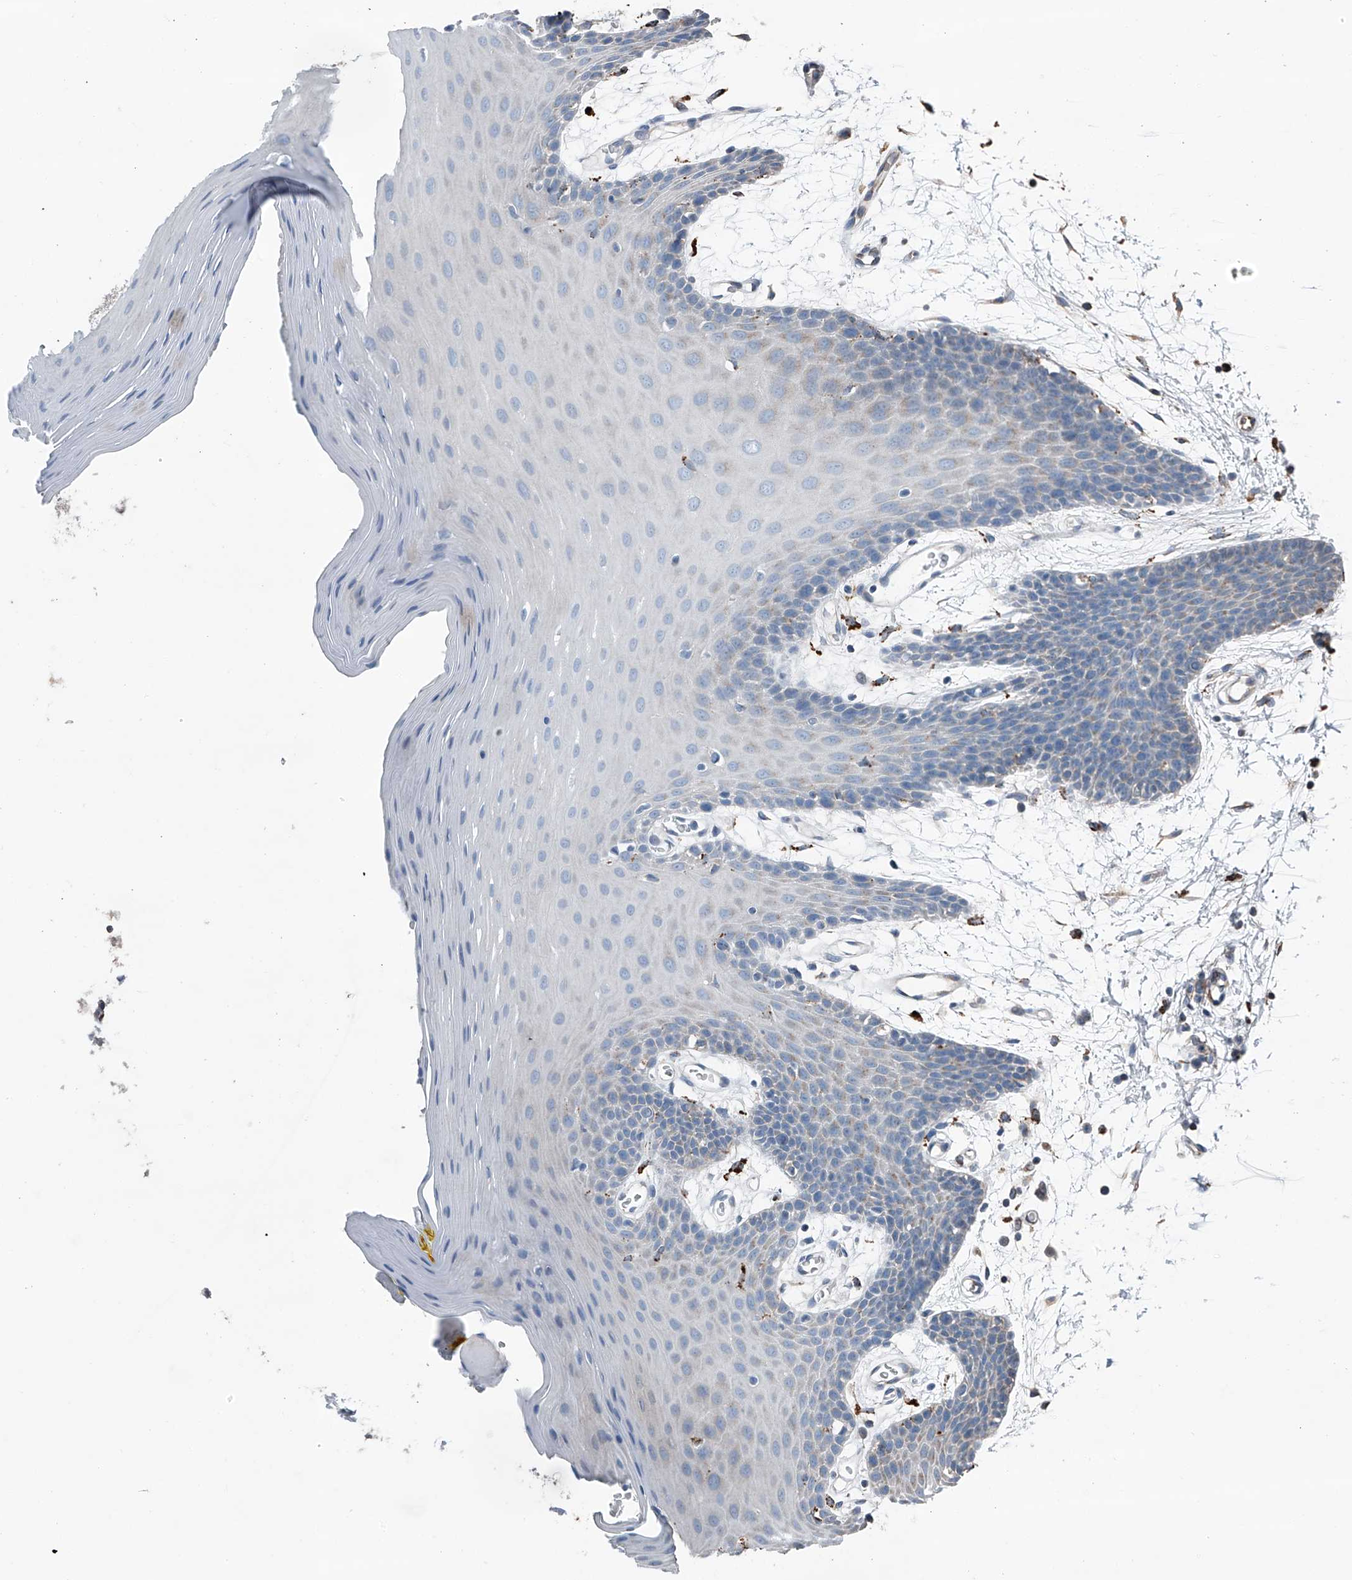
{"staining": {"intensity": "negative", "quantity": "none", "location": "none"}, "tissue": "oral mucosa", "cell_type": "Squamous epithelial cells", "image_type": "normal", "snomed": [{"axis": "morphology", "description": "Normal tissue, NOS"}, {"axis": "morphology", "description": "Squamous cell carcinoma, NOS"}, {"axis": "topography", "description": "Skeletal muscle"}, {"axis": "topography", "description": "Oral tissue"}, {"axis": "topography", "description": "Salivary gland"}, {"axis": "topography", "description": "Head-Neck"}], "caption": "The photomicrograph displays no staining of squamous epithelial cells in normal oral mucosa.", "gene": "ZNF772", "patient": {"sex": "male", "age": 54}}